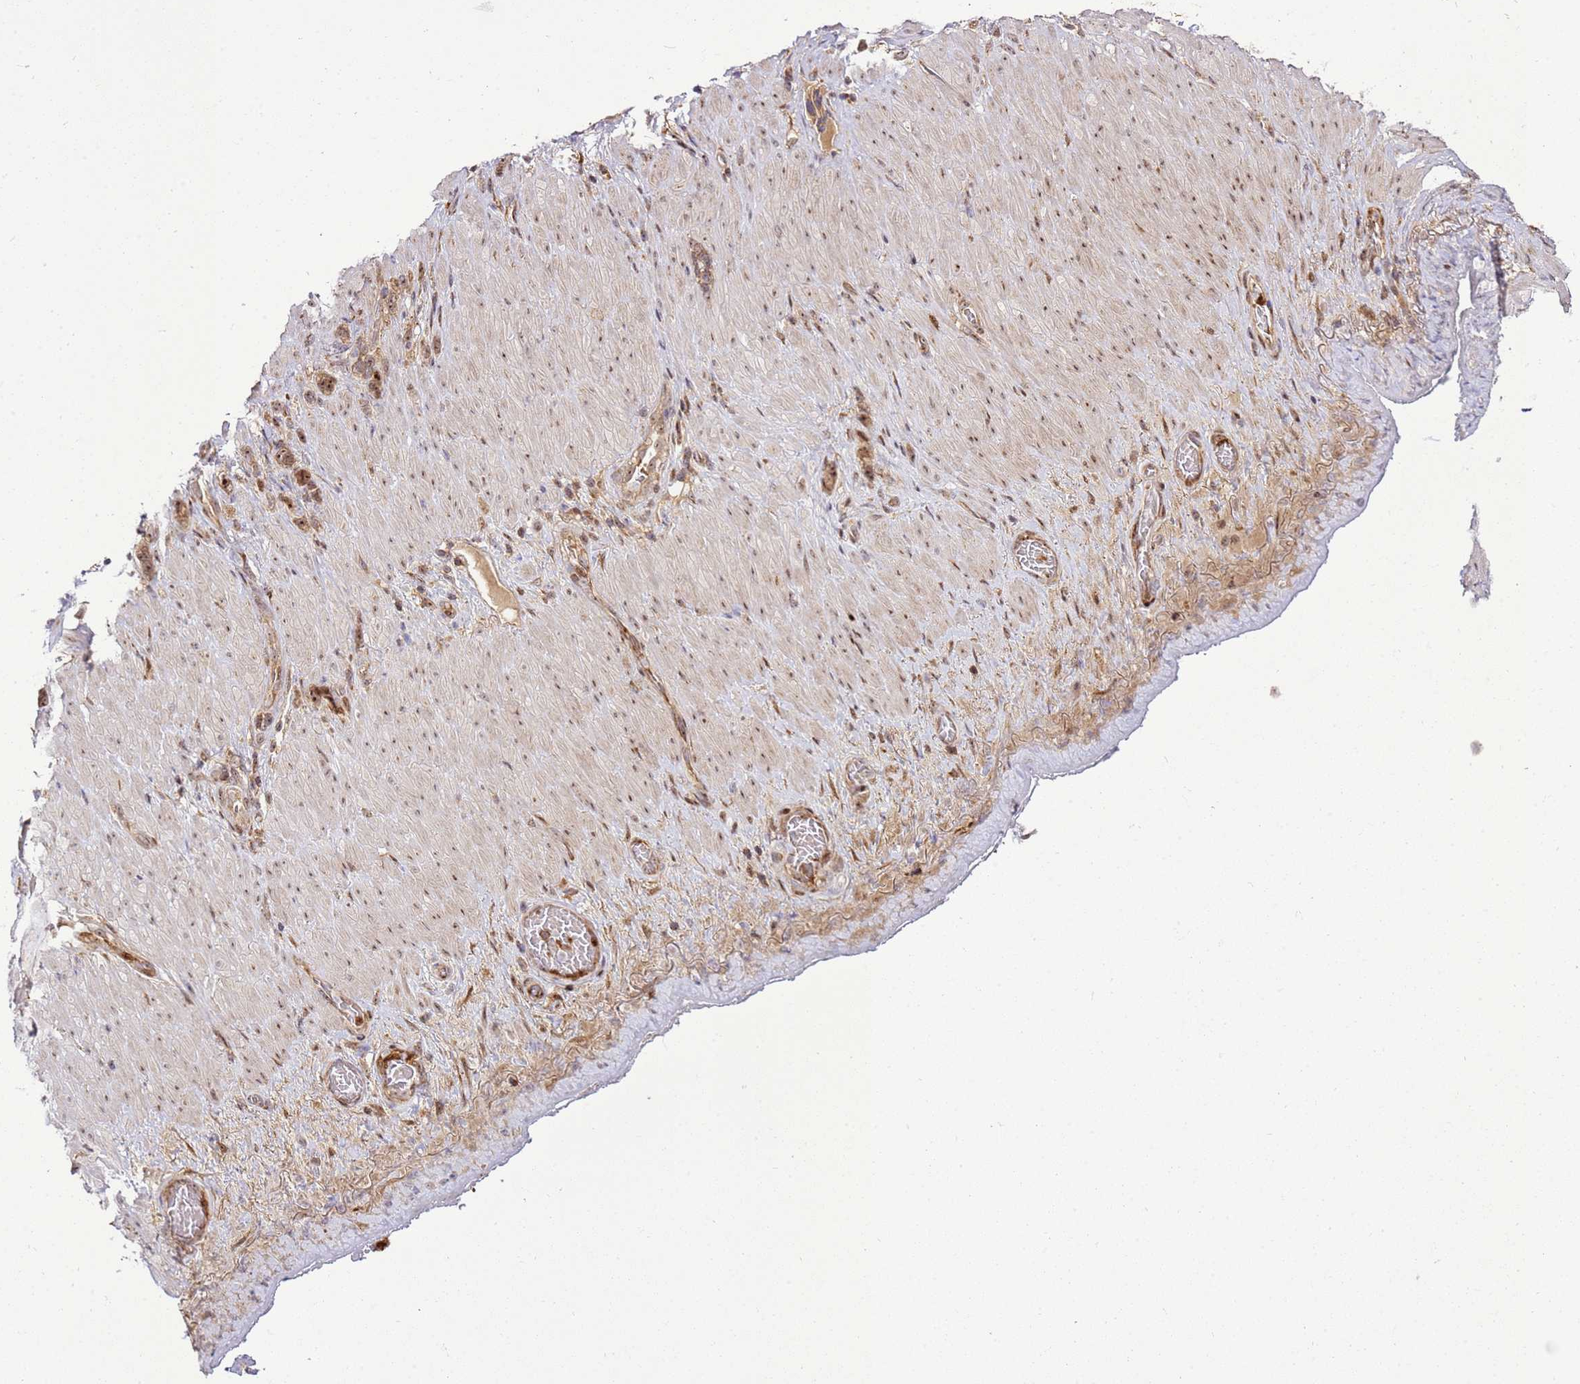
{"staining": {"intensity": "moderate", "quantity": ">75%", "location": "cytoplasmic/membranous,nuclear"}, "tissue": "stomach cancer", "cell_type": "Tumor cells", "image_type": "cancer", "snomed": [{"axis": "morphology", "description": "Adenocarcinoma, NOS"}, {"axis": "topography", "description": "Stomach"}], "caption": "Human adenocarcinoma (stomach) stained with a brown dye reveals moderate cytoplasmic/membranous and nuclear positive staining in approximately >75% of tumor cells.", "gene": "RASA3", "patient": {"sex": "female", "age": 65}}